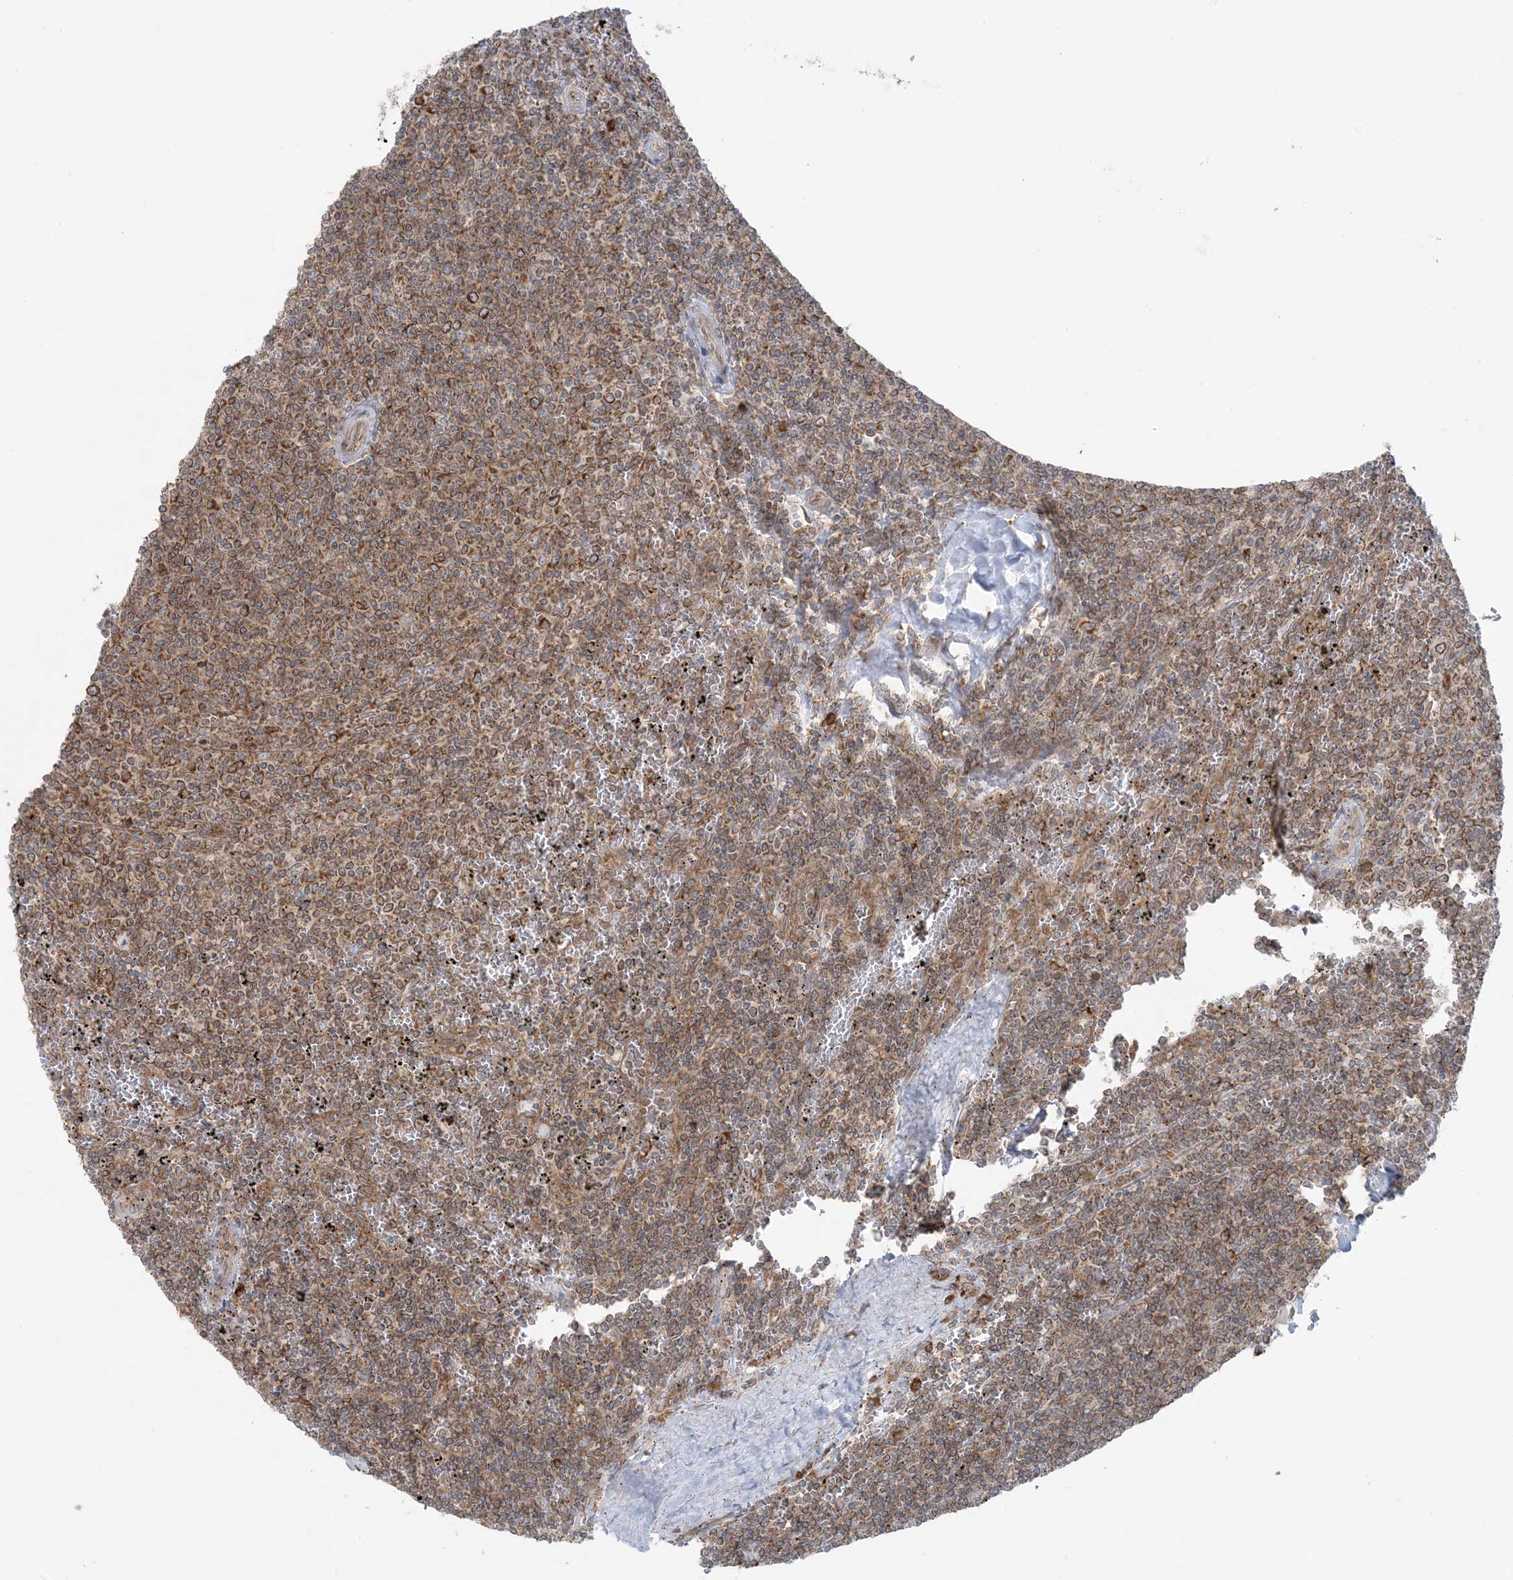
{"staining": {"intensity": "moderate", "quantity": ">75%", "location": "cytoplasmic/membranous"}, "tissue": "lymphoma", "cell_type": "Tumor cells", "image_type": "cancer", "snomed": [{"axis": "morphology", "description": "Malignant lymphoma, non-Hodgkin's type, Low grade"}, {"axis": "topography", "description": "Spleen"}], "caption": "A brown stain labels moderate cytoplasmic/membranous staining of a protein in human lymphoma tumor cells.", "gene": "UBXN4", "patient": {"sex": "female", "age": 50}}